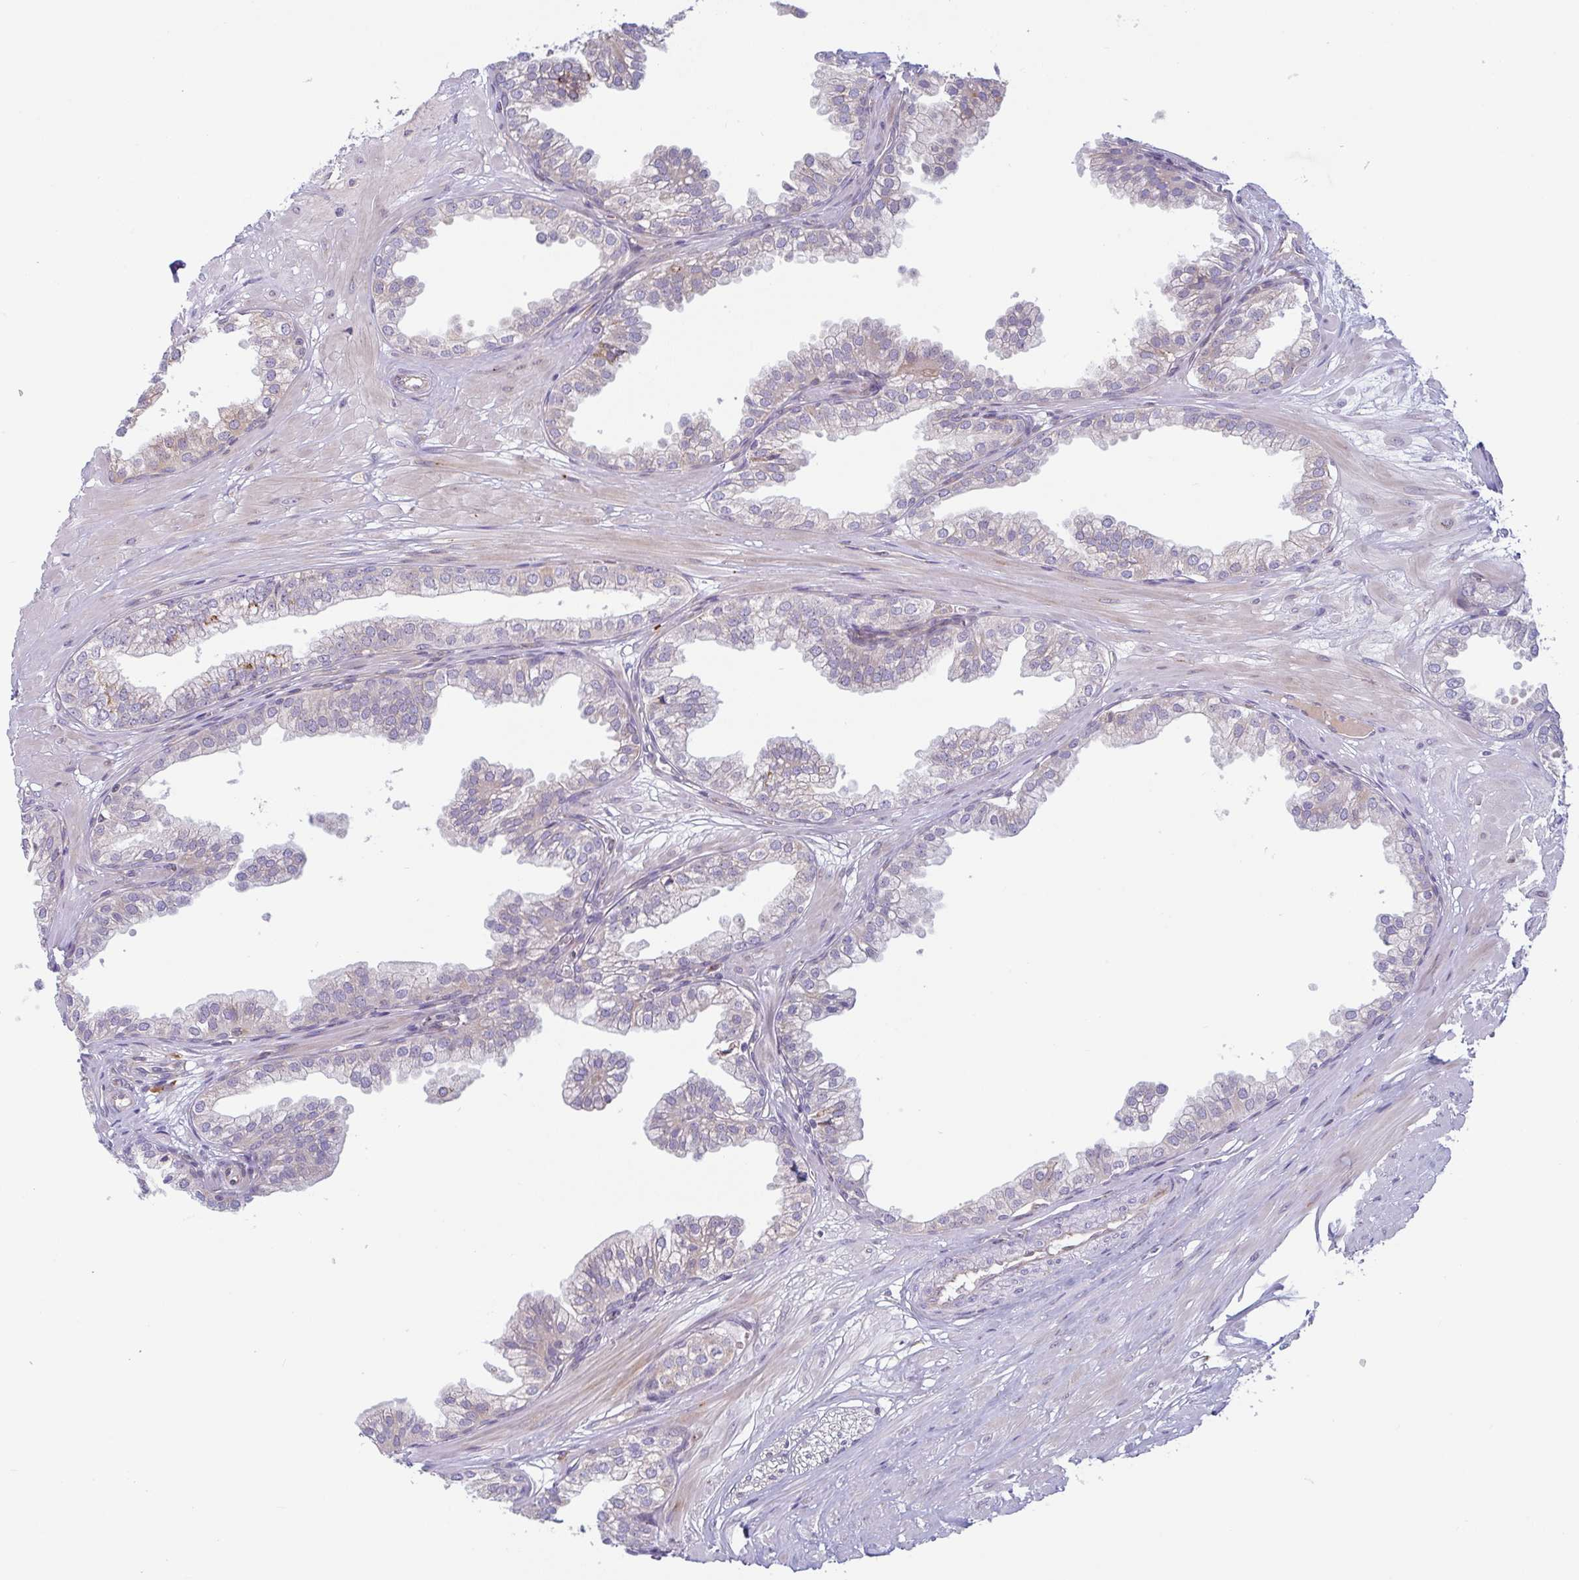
{"staining": {"intensity": "weak", "quantity": "25%-75%", "location": "cytoplasmic/membranous"}, "tissue": "prostate", "cell_type": "Glandular cells", "image_type": "normal", "snomed": [{"axis": "morphology", "description": "Normal tissue, NOS"}, {"axis": "topography", "description": "Prostate"}, {"axis": "topography", "description": "Peripheral nerve tissue"}], "caption": "The image shows staining of unremarkable prostate, revealing weak cytoplasmic/membranous protein expression (brown color) within glandular cells.", "gene": "RIT1", "patient": {"sex": "male", "age": 55}}